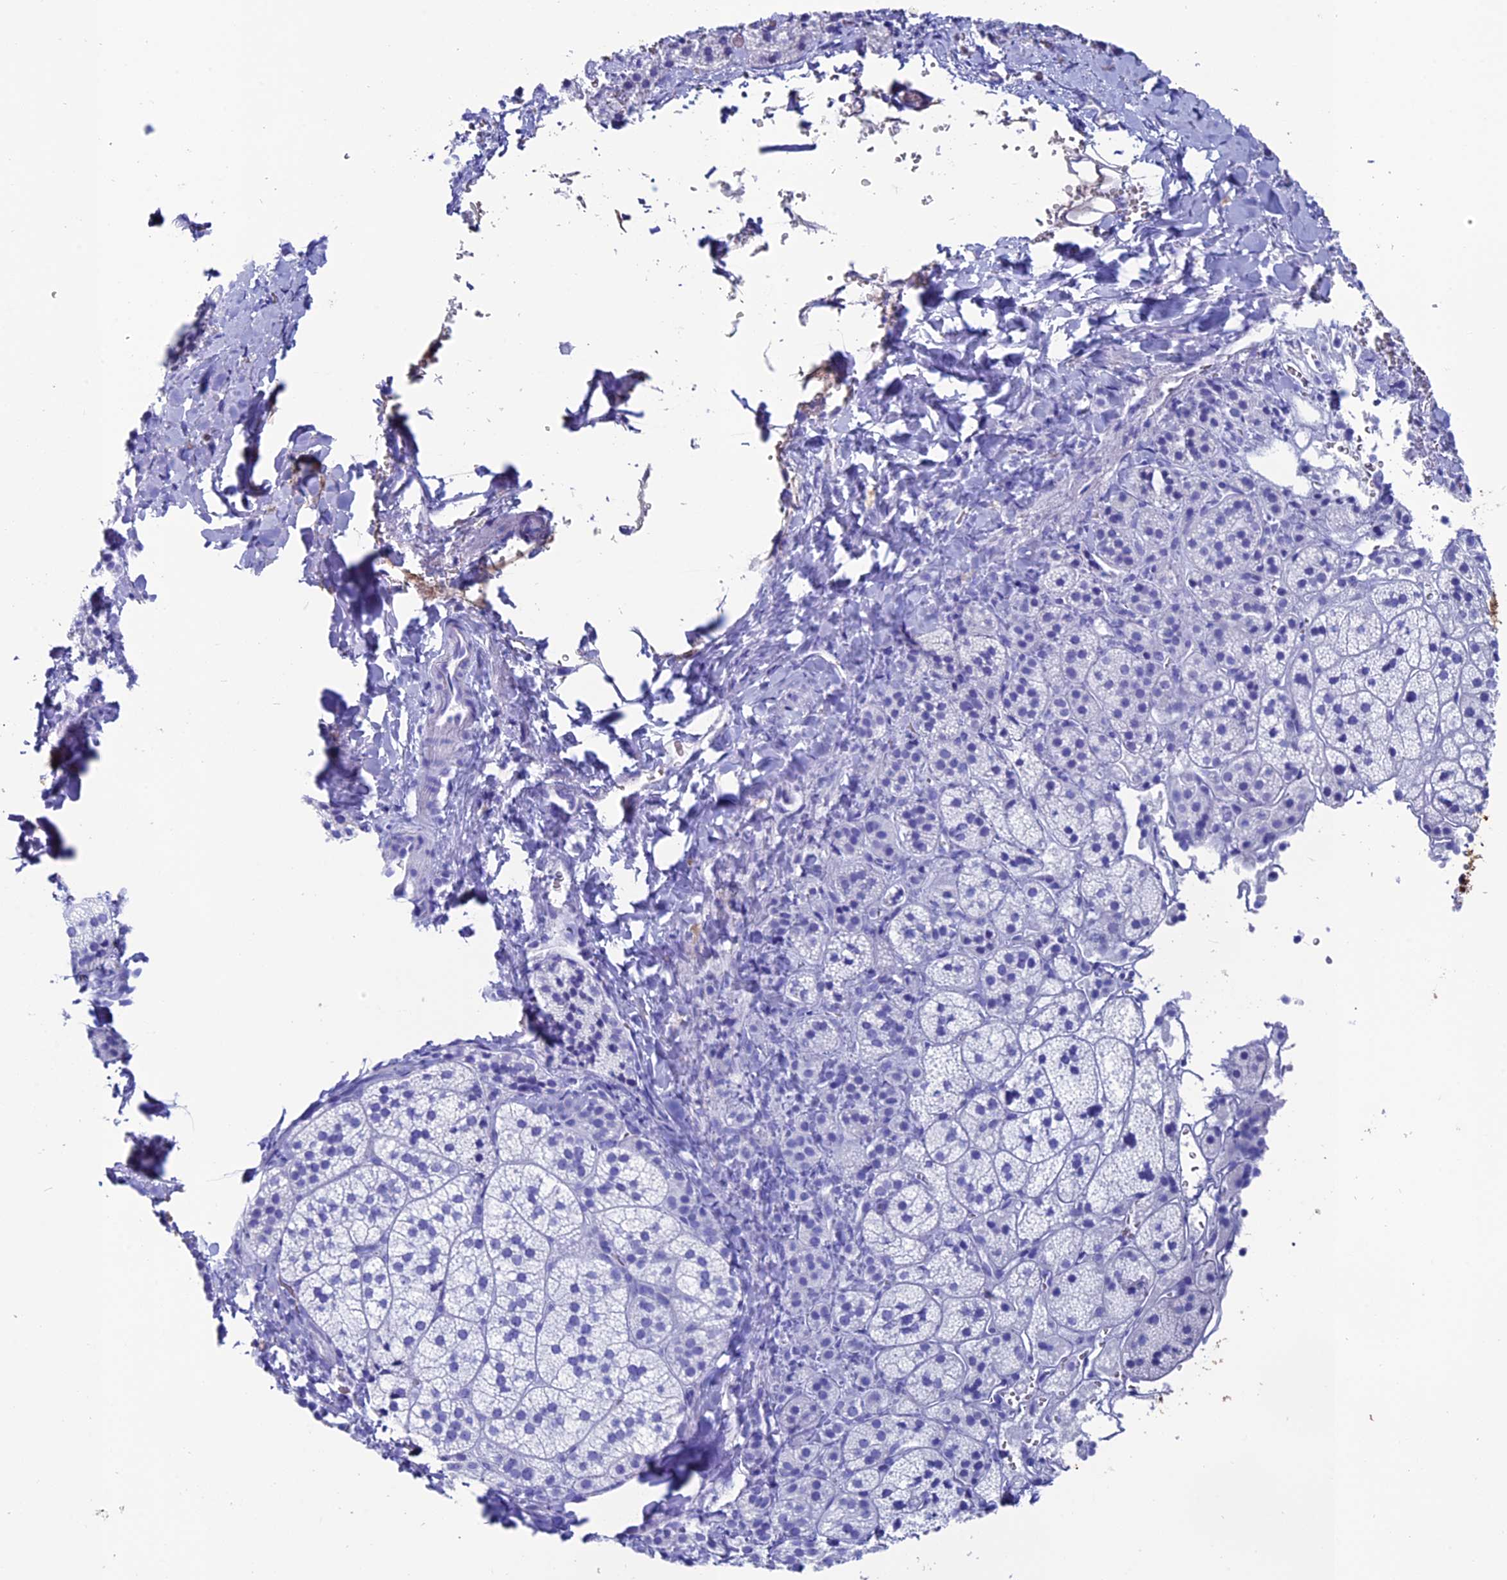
{"staining": {"intensity": "negative", "quantity": "none", "location": "none"}, "tissue": "adrenal gland", "cell_type": "Glandular cells", "image_type": "normal", "snomed": [{"axis": "morphology", "description": "Normal tissue, NOS"}, {"axis": "topography", "description": "Adrenal gland"}], "caption": "Immunohistochemistry (IHC) micrograph of benign adrenal gland: human adrenal gland stained with DAB displays no significant protein expression in glandular cells.", "gene": "ANKRD29", "patient": {"sex": "female", "age": 44}}